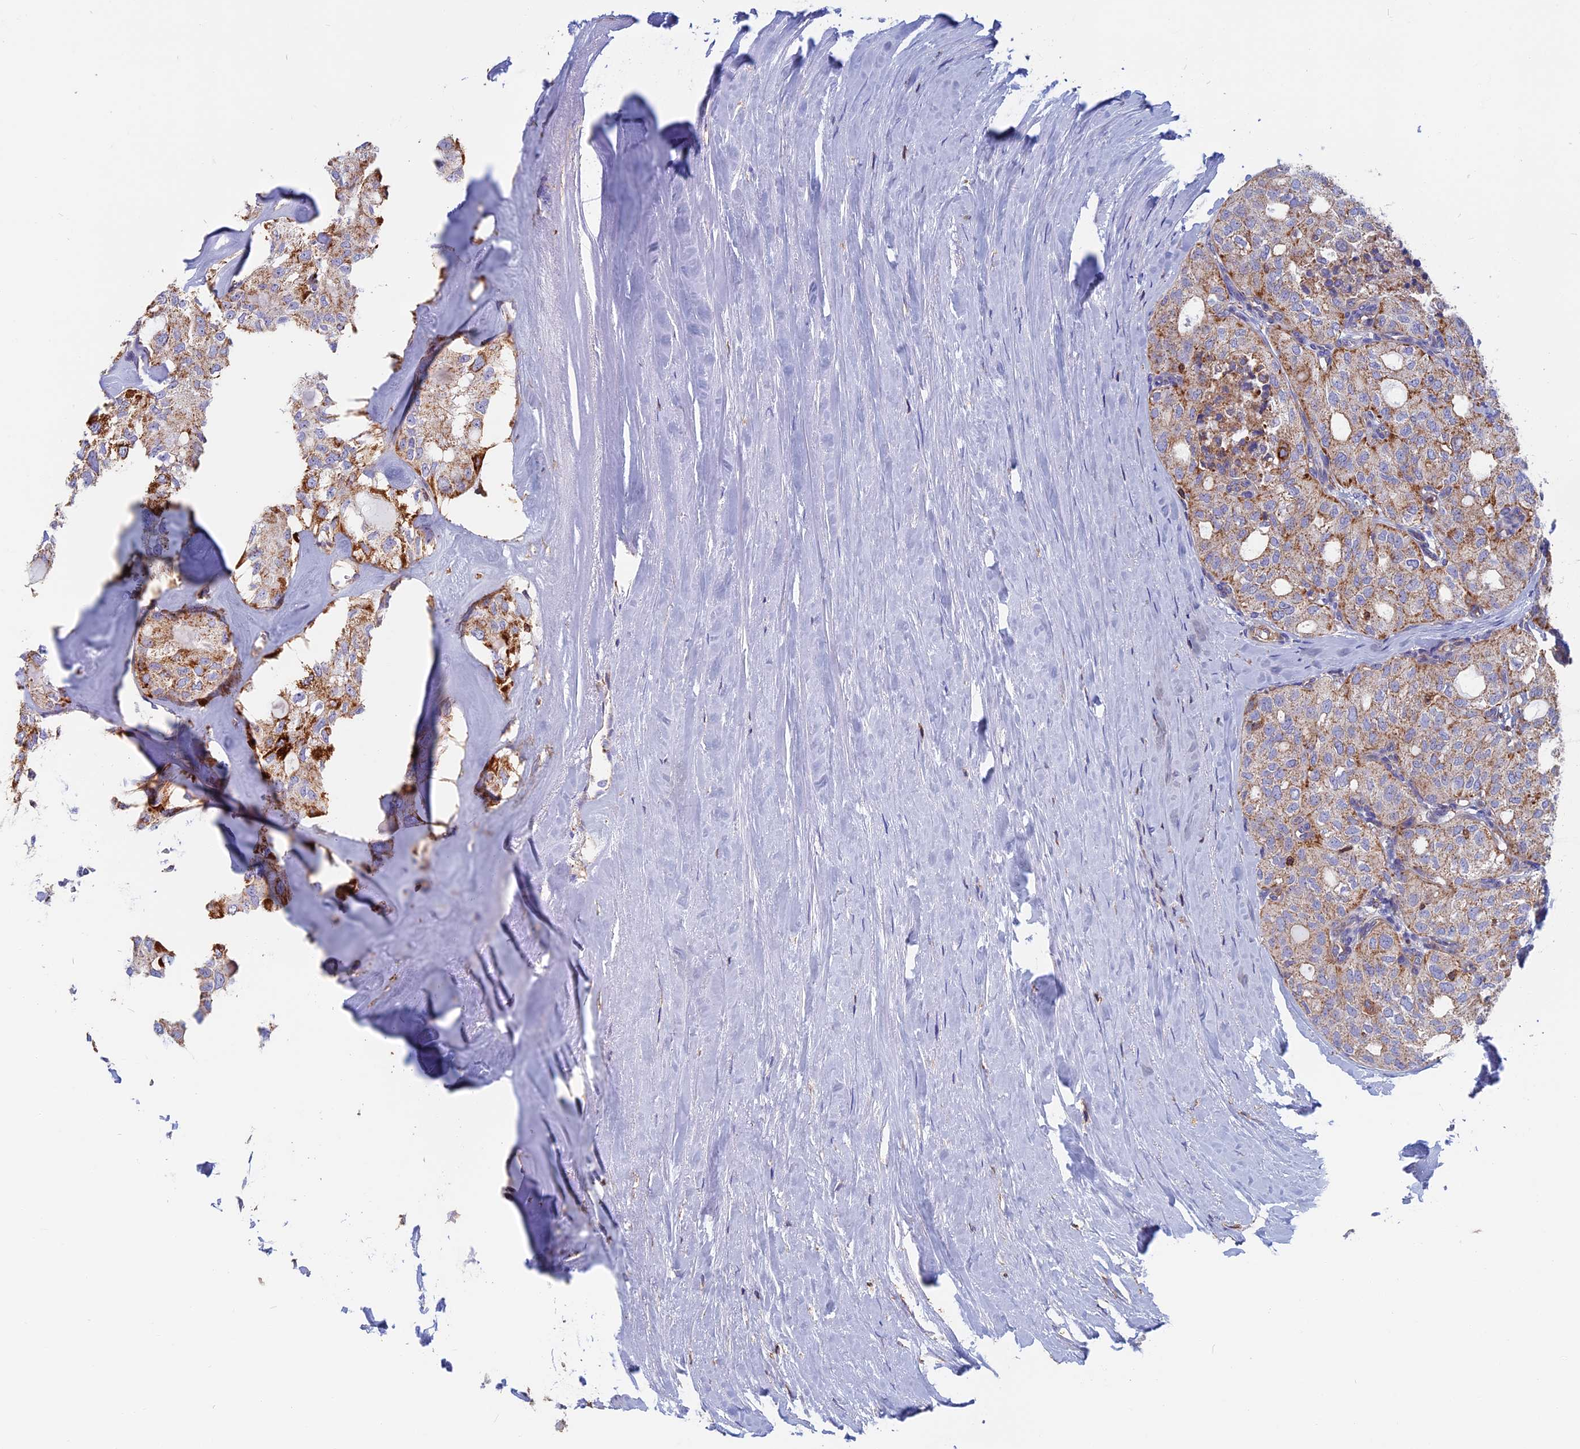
{"staining": {"intensity": "moderate", "quantity": "25%-75%", "location": "cytoplasmic/membranous"}, "tissue": "thyroid cancer", "cell_type": "Tumor cells", "image_type": "cancer", "snomed": [{"axis": "morphology", "description": "Follicular adenoma carcinoma, NOS"}, {"axis": "topography", "description": "Thyroid gland"}], "caption": "This is a photomicrograph of immunohistochemistry staining of thyroid cancer, which shows moderate positivity in the cytoplasmic/membranous of tumor cells.", "gene": "HSD17B8", "patient": {"sex": "male", "age": 75}}